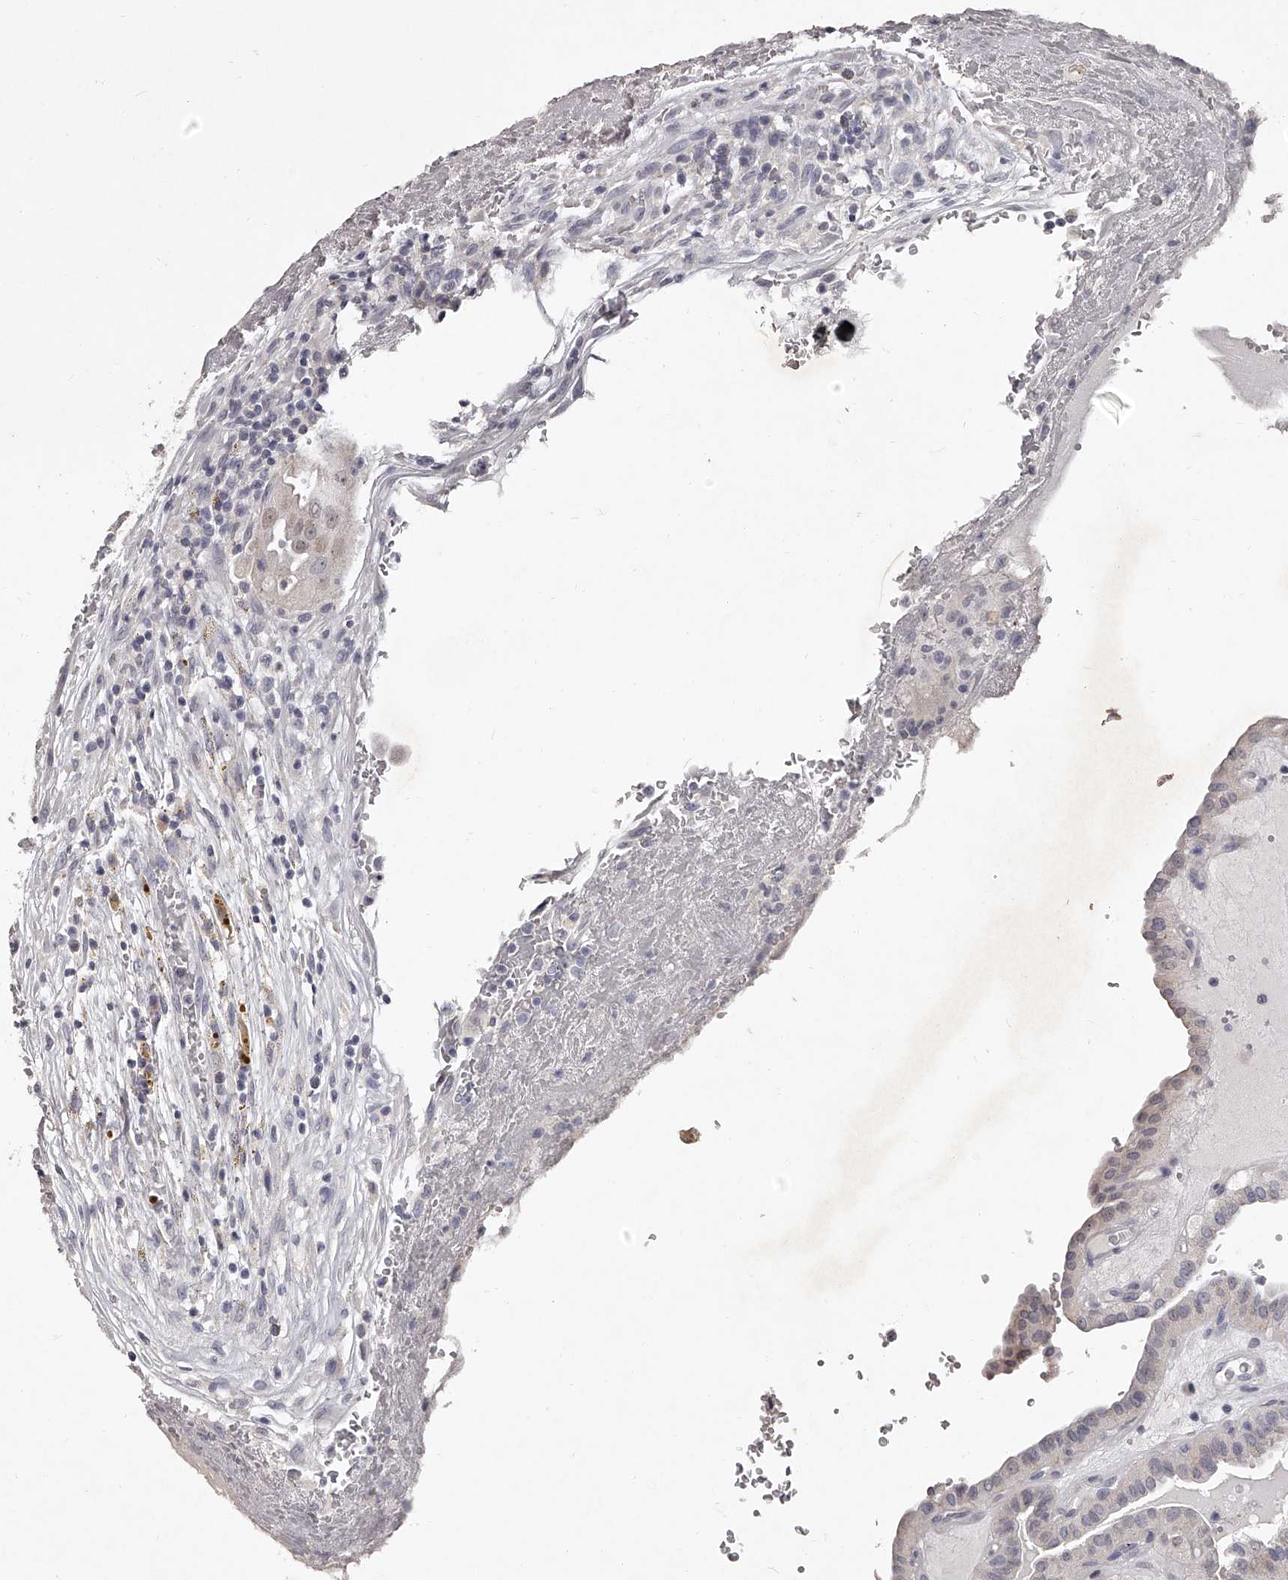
{"staining": {"intensity": "negative", "quantity": "none", "location": "none"}, "tissue": "thyroid cancer", "cell_type": "Tumor cells", "image_type": "cancer", "snomed": [{"axis": "morphology", "description": "Papillary adenocarcinoma, NOS"}, {"axis": "topography", "description": "Thyroid gland"}], "caption": "The image displays no significant staining in tumor cells of papillary adenocarcinoma (thyroid).", "gene": "NT5DC1", "patient": {"sex": "male", "age": 77}}